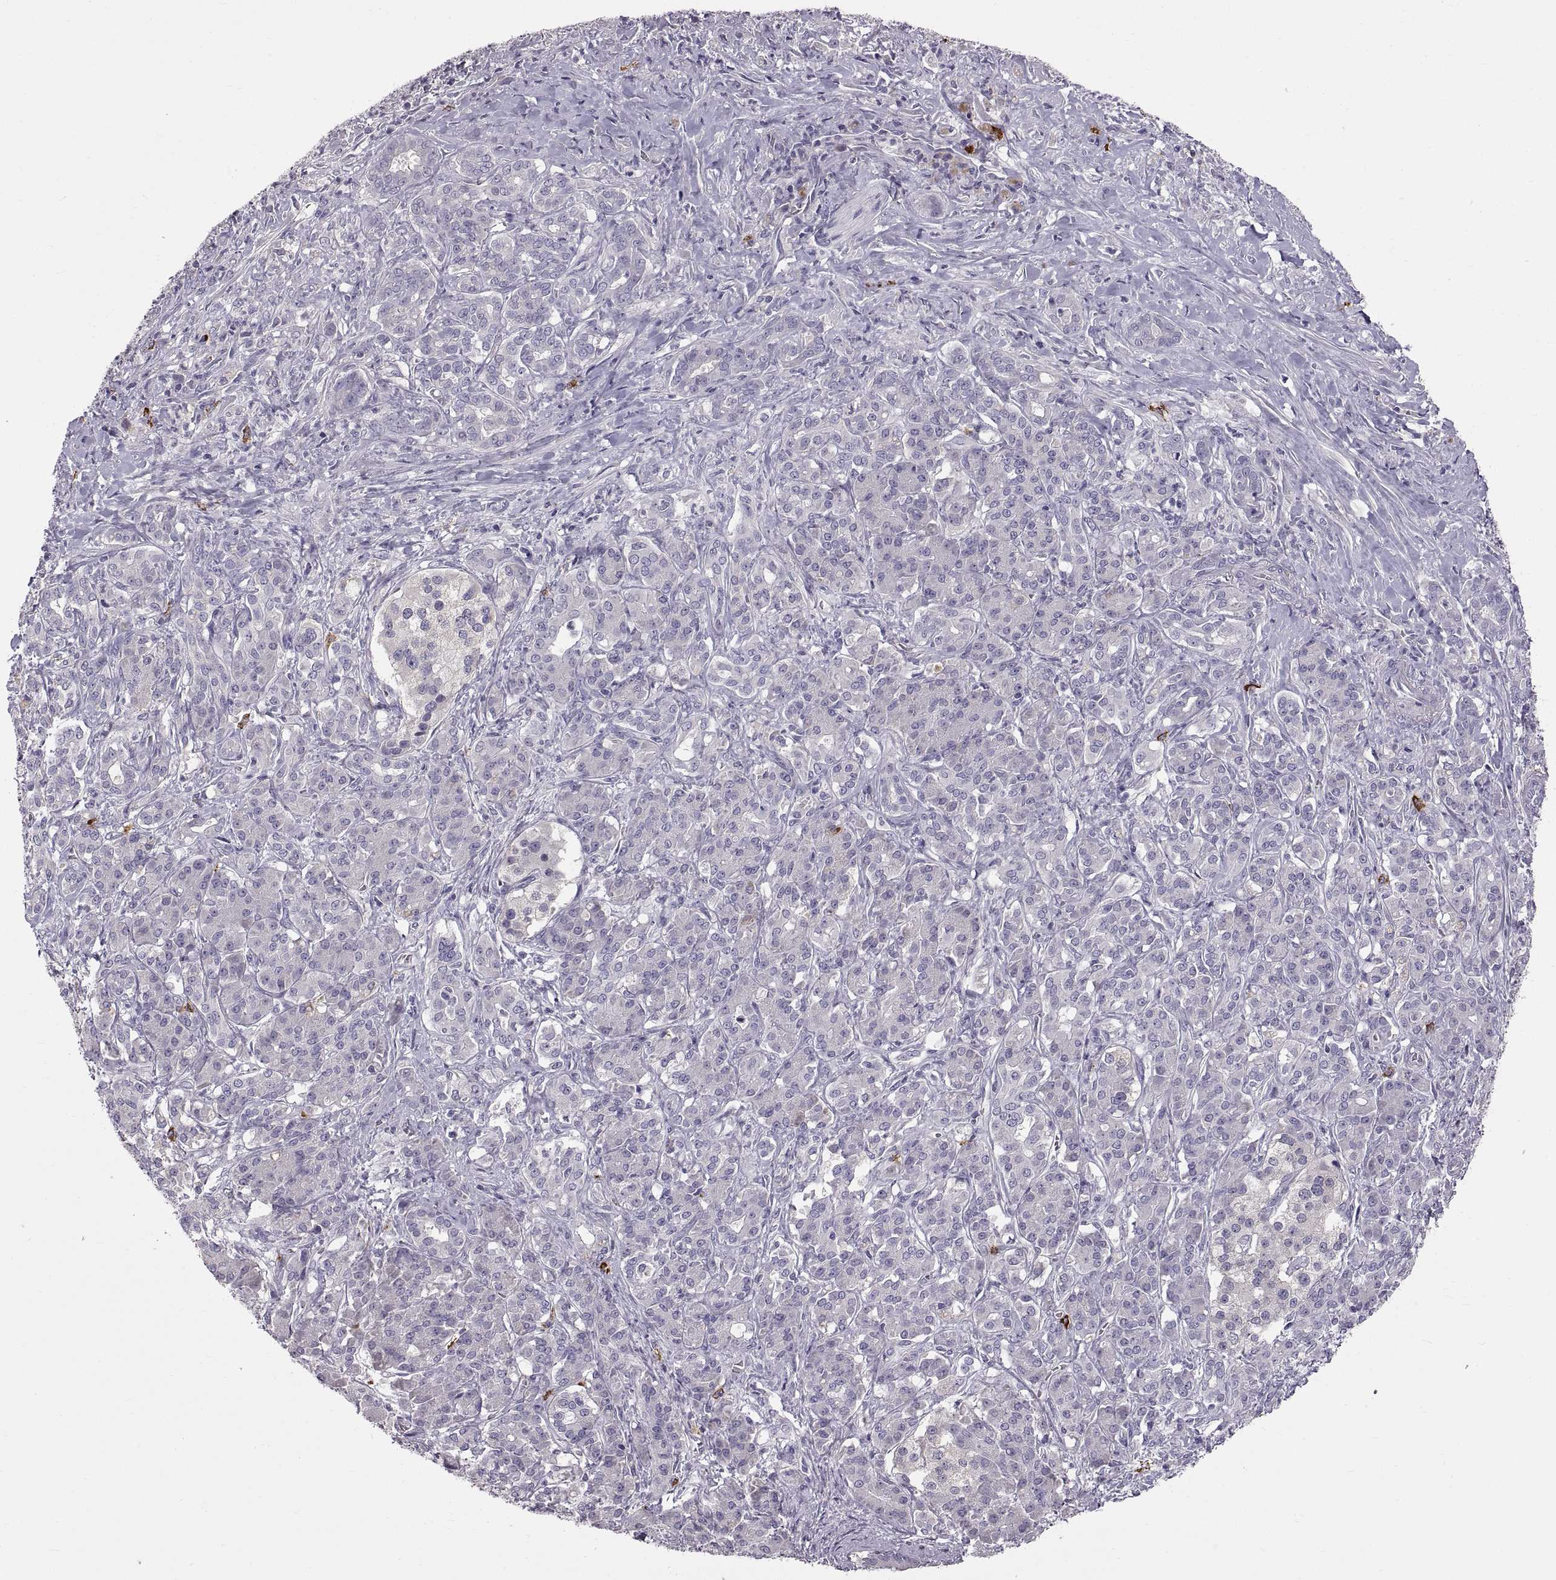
{"staining": {"intensity": "strong", "quantity": "<25%", "location": "cytoplasmic/membranous"}, "tissue": "pancreatic cancer", "cell_type": "Tumor cells", "image_type": "cancer", "snomed": [{"axis": "morphology", "description": "Normal tissue, NOS"}, {"axis": "morphology", "description": "Inflammation, NOS"}, {"axis": "morphology", "description": "Adenocarcinoma, NOS"}, {"axis": "topography", "description": "Pancreas"}], "caption": "Immunohistochemical staining of human pancreatic adenocarcinoma demonstrates medium levels of strong cytoplasmic/membranous protein staining in about <25% of tumor cells.", "gene": "WFDC8", "patient": {"sex": "male", "age": 57}}